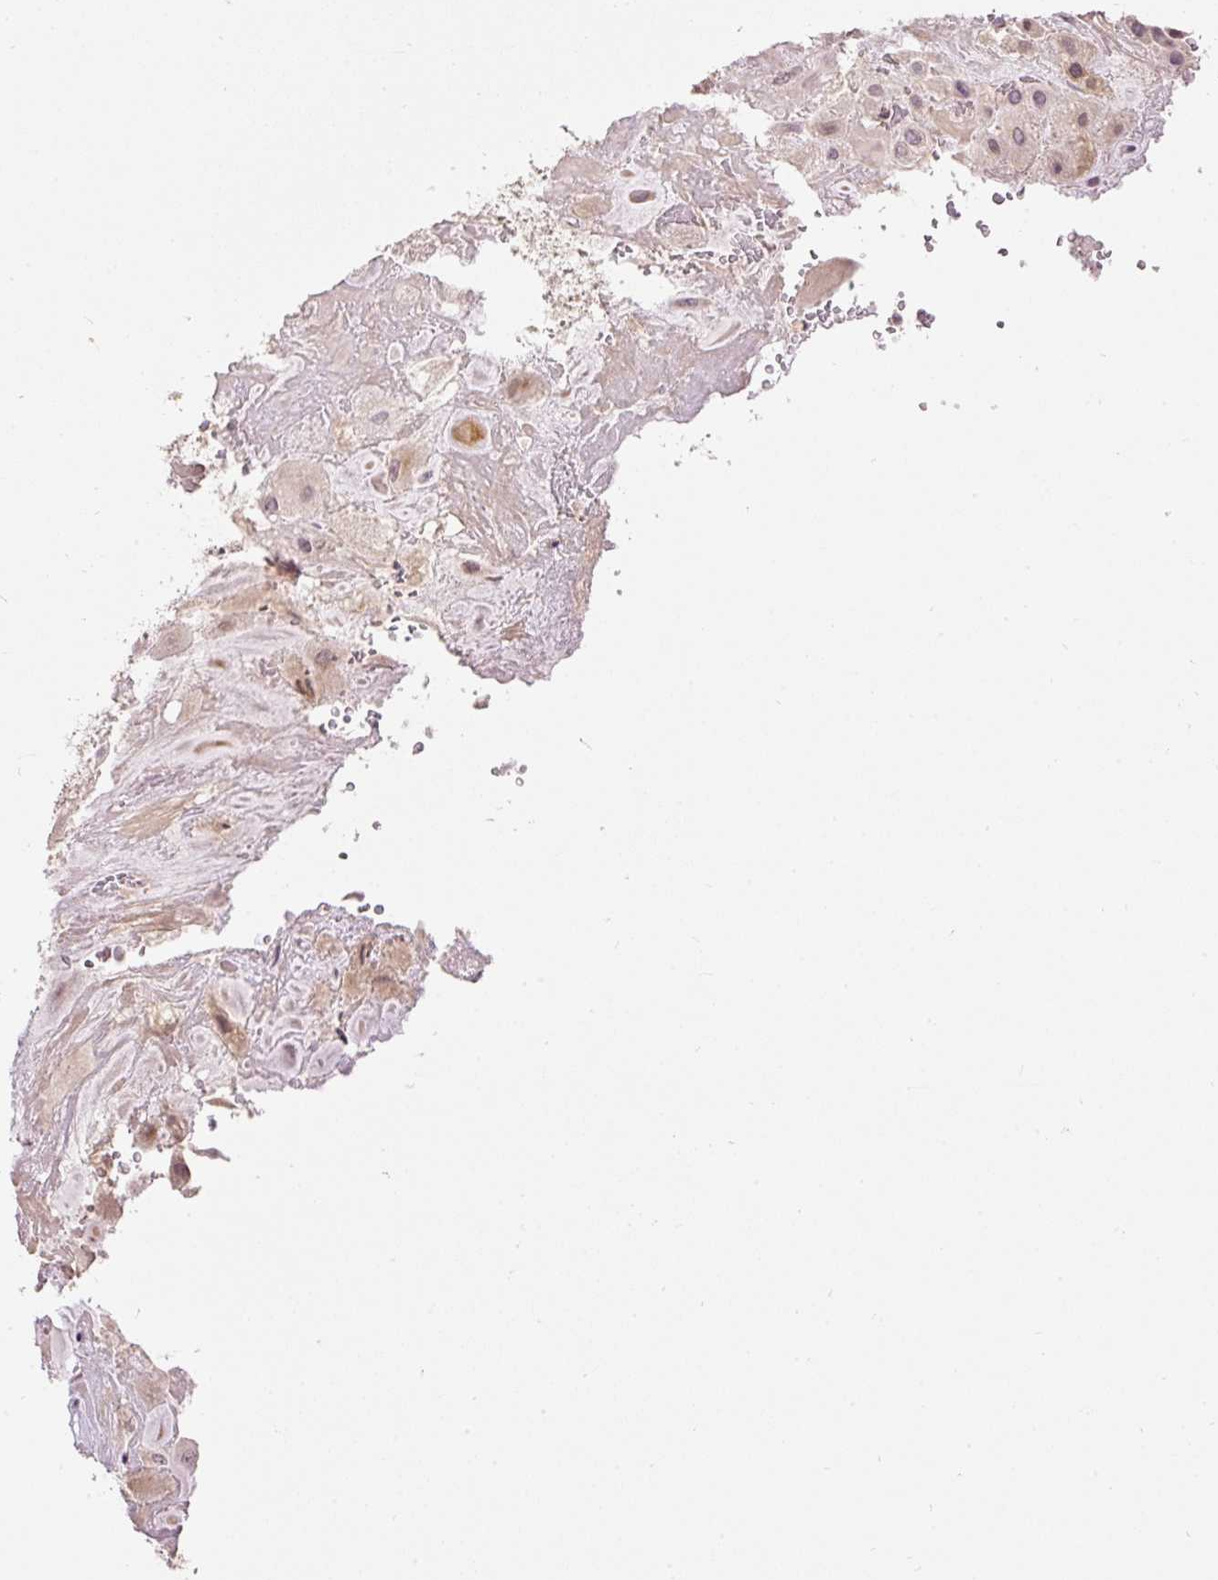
{"staining": {"intensity": "weak", "quantity": ">75%", "location": "cytoplasmic/membranous"}, "tissue": "placenta", "cell_type": "Decidual cells", "image_type": "normal", "snomed": [{"axis": "morphology", "description": "Normal tissue, NOS"}, {"axis": "topography", "description": "Placenta"}], "caption": "Placenta stained with DAB (3,3'-diaminobenzidine) immunohistochemistry displays low levels of weak cytoplasmic/membranous expression in approximately >75% of decidual cells.", "gene": "ABHD11", "patient": {"sex": "female", "age": 32}}